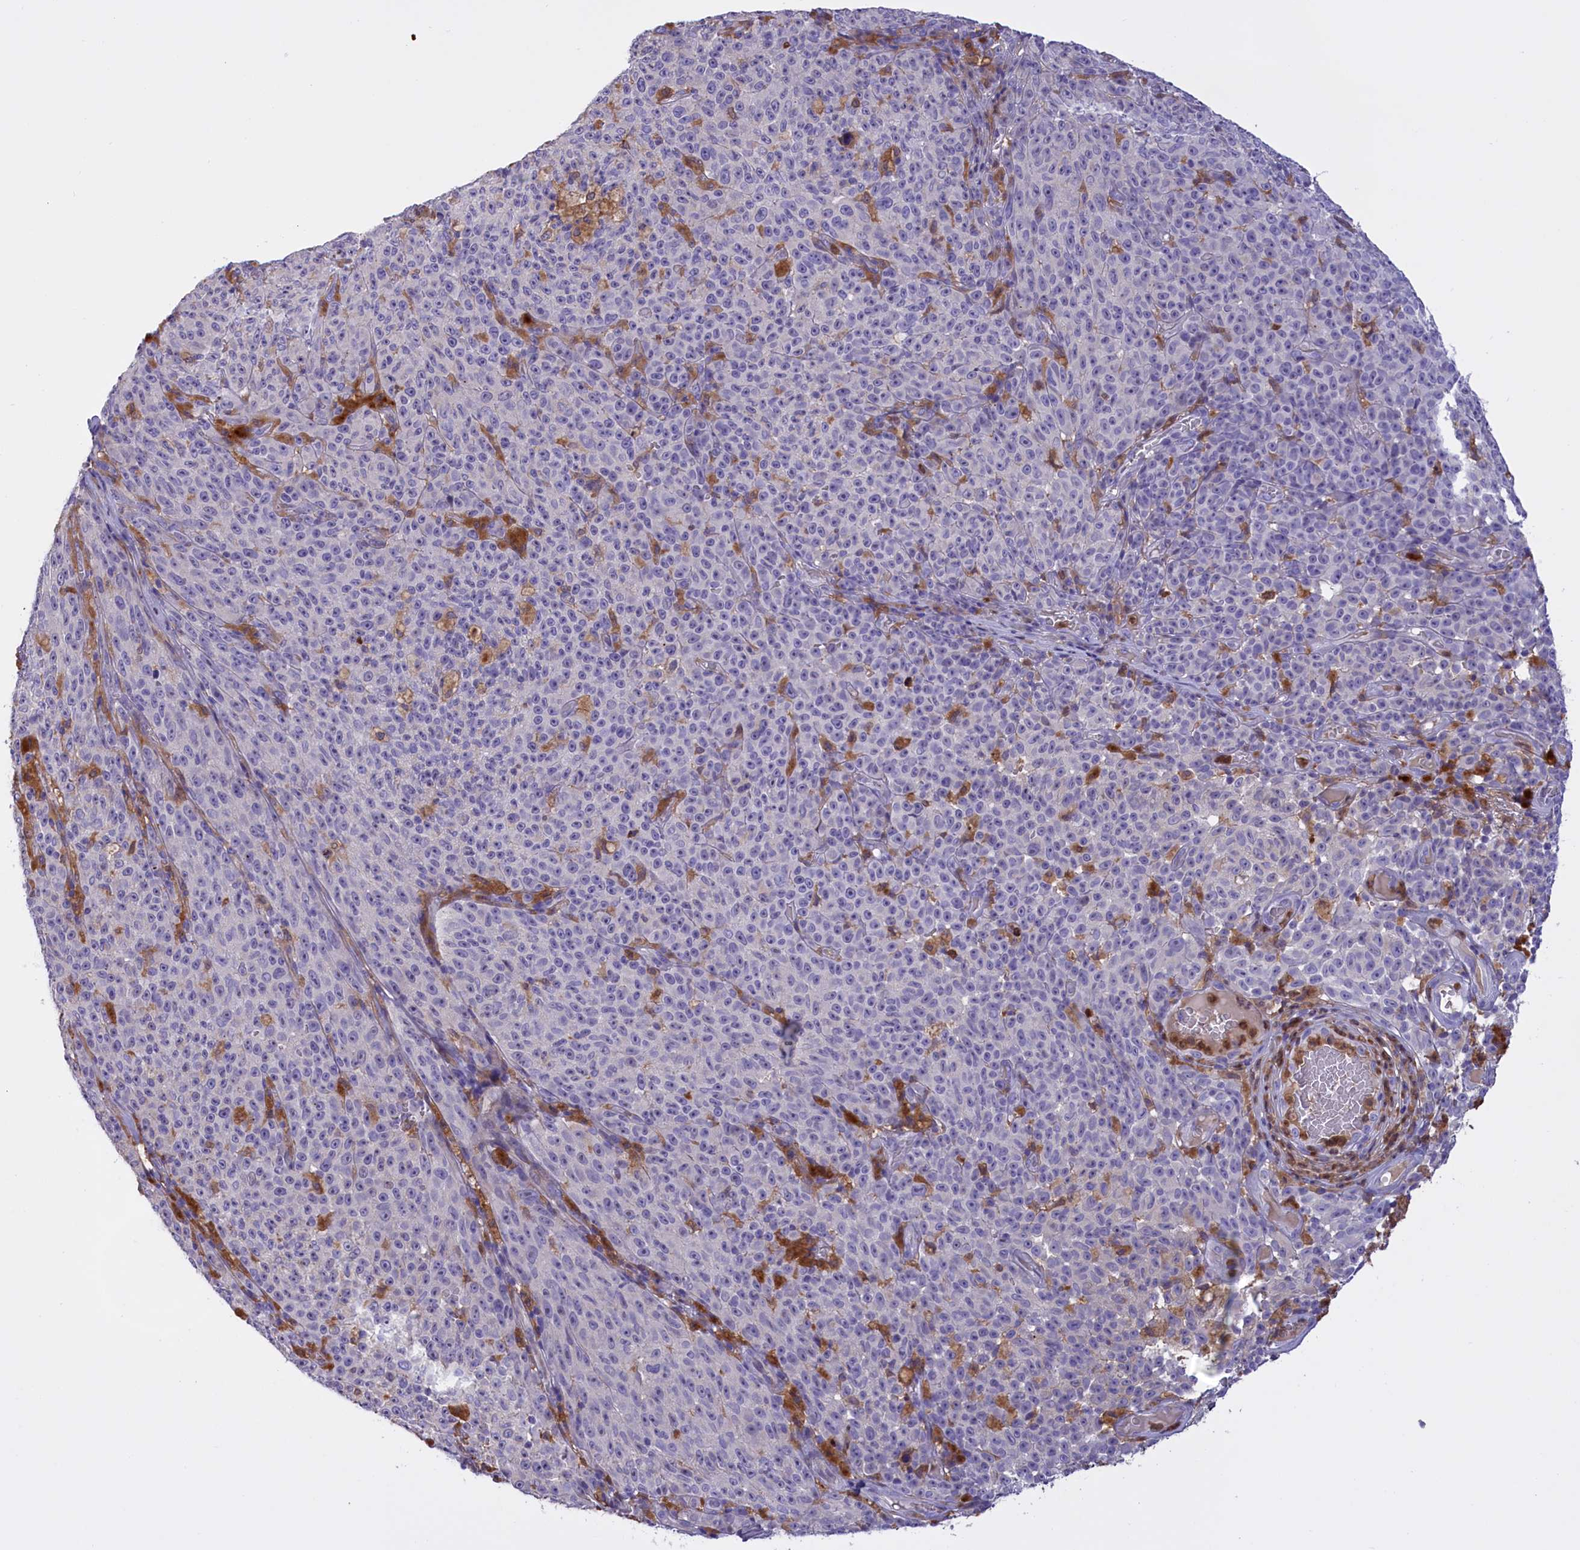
{"staining": {"intensity": "negative", "quantity": "none", "location": "none"}, "tissue": "melanoma", "cell_type": "Tumor cells", "image_type": "cancer", "snomed": [{"axis": "morphology", "description": "Malignant melanoma, NOS"}, {"axis": "topography", "description": "Skin"}], "caption": "The histopathology image displays no staining of tumor cells in malignant melanoma.", "gene": "FAM149B1", "patient": {"sex": "female", "age": 82}}